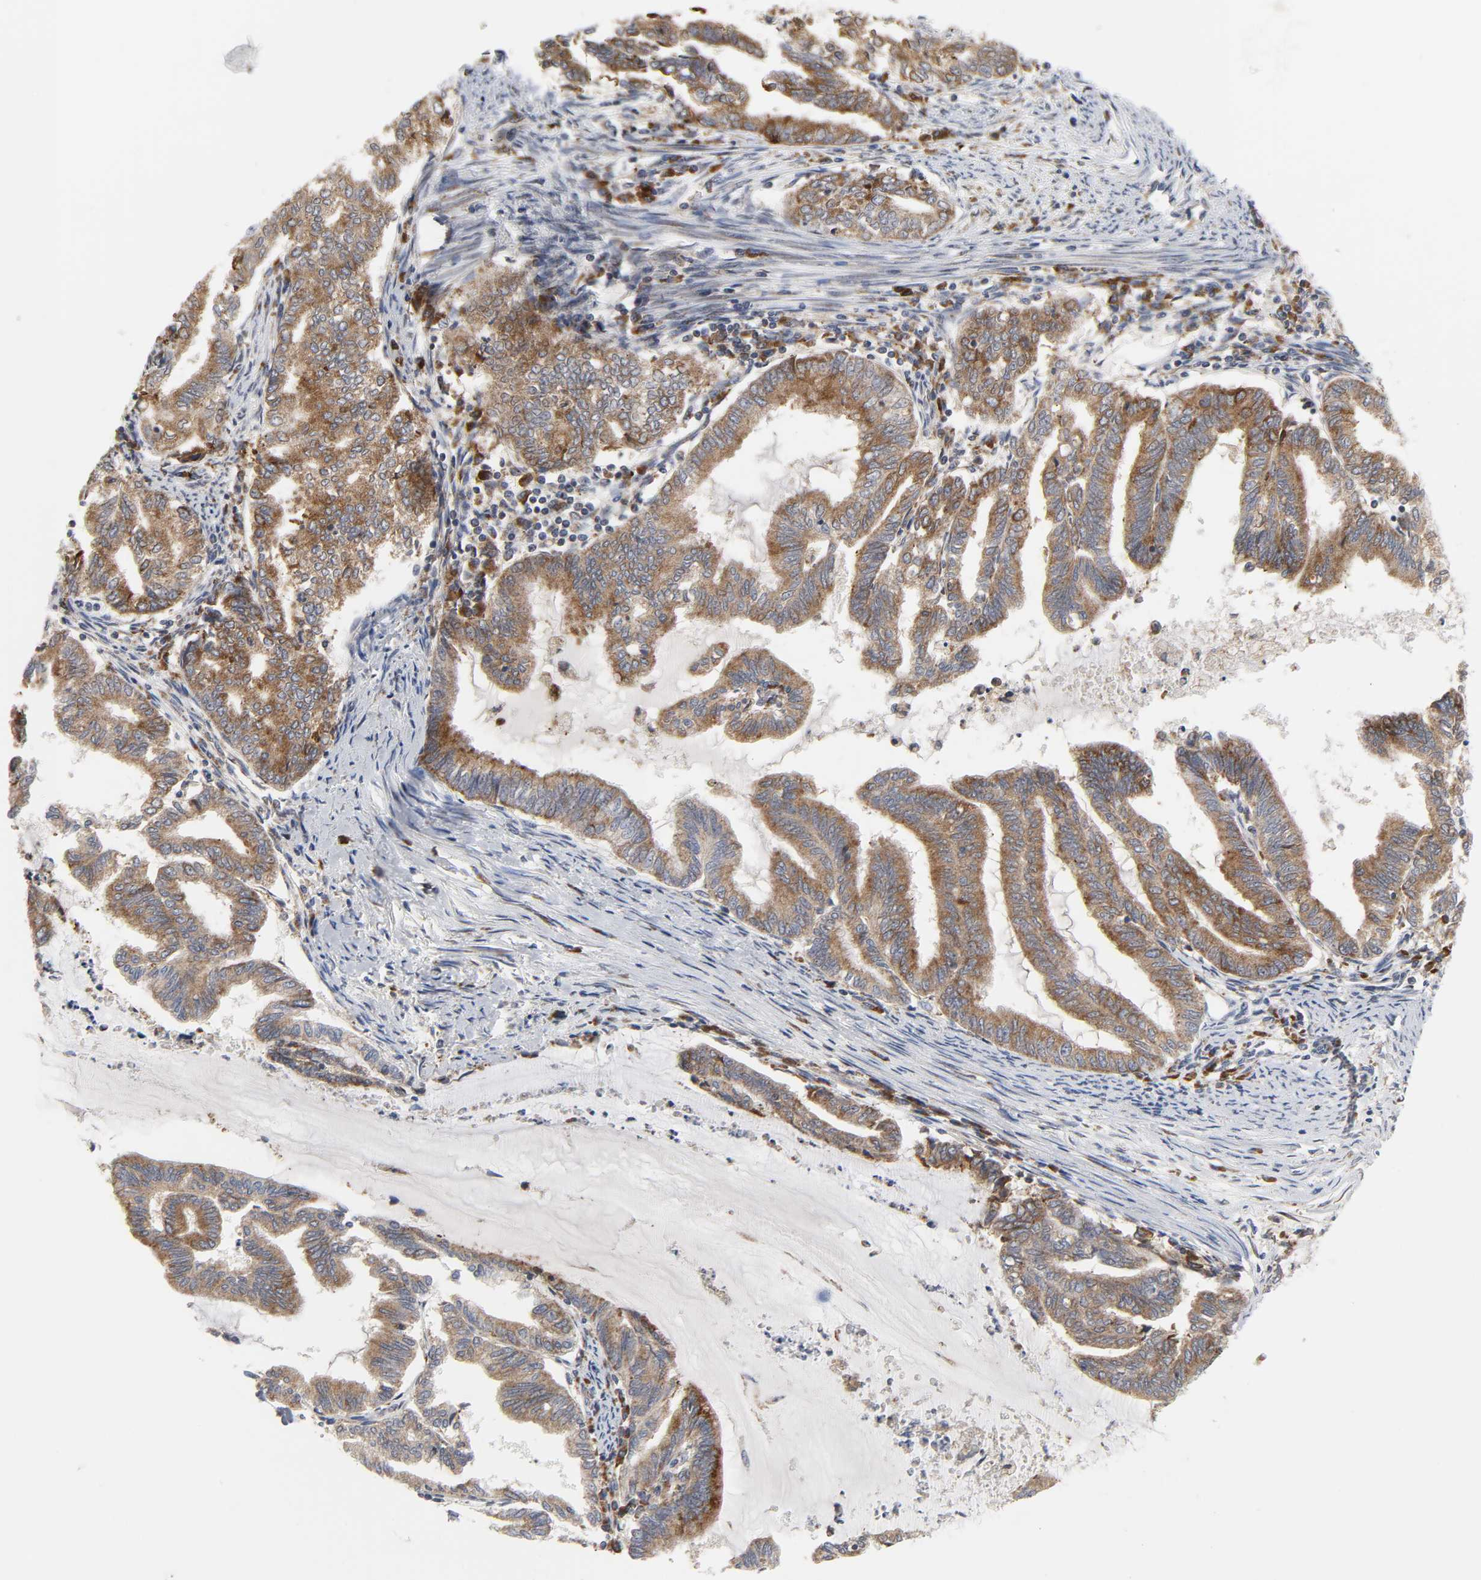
{"staining": {"intensity": "moderate", "quantity": ">75%", "location": "cytoplasmic/membranous"}, "tissue": "endometrial cancer", "cell_type": "Tumor cells", "image_type": "cancer", "snomed": [{"axis": "morphology", "description": "Adenocarcinoma, NOS"}, {"axis": "topography", "description": "Endometrium"}], "caption": "Approximately >75% of tumor cells in human endometrial adenocarcinoma display moderate cytoplasmic/membranous protein expression as visualized by brown immunohistochemical staining.", "gene": "BAX", "patient": {"sex": "female", "age": 79}}